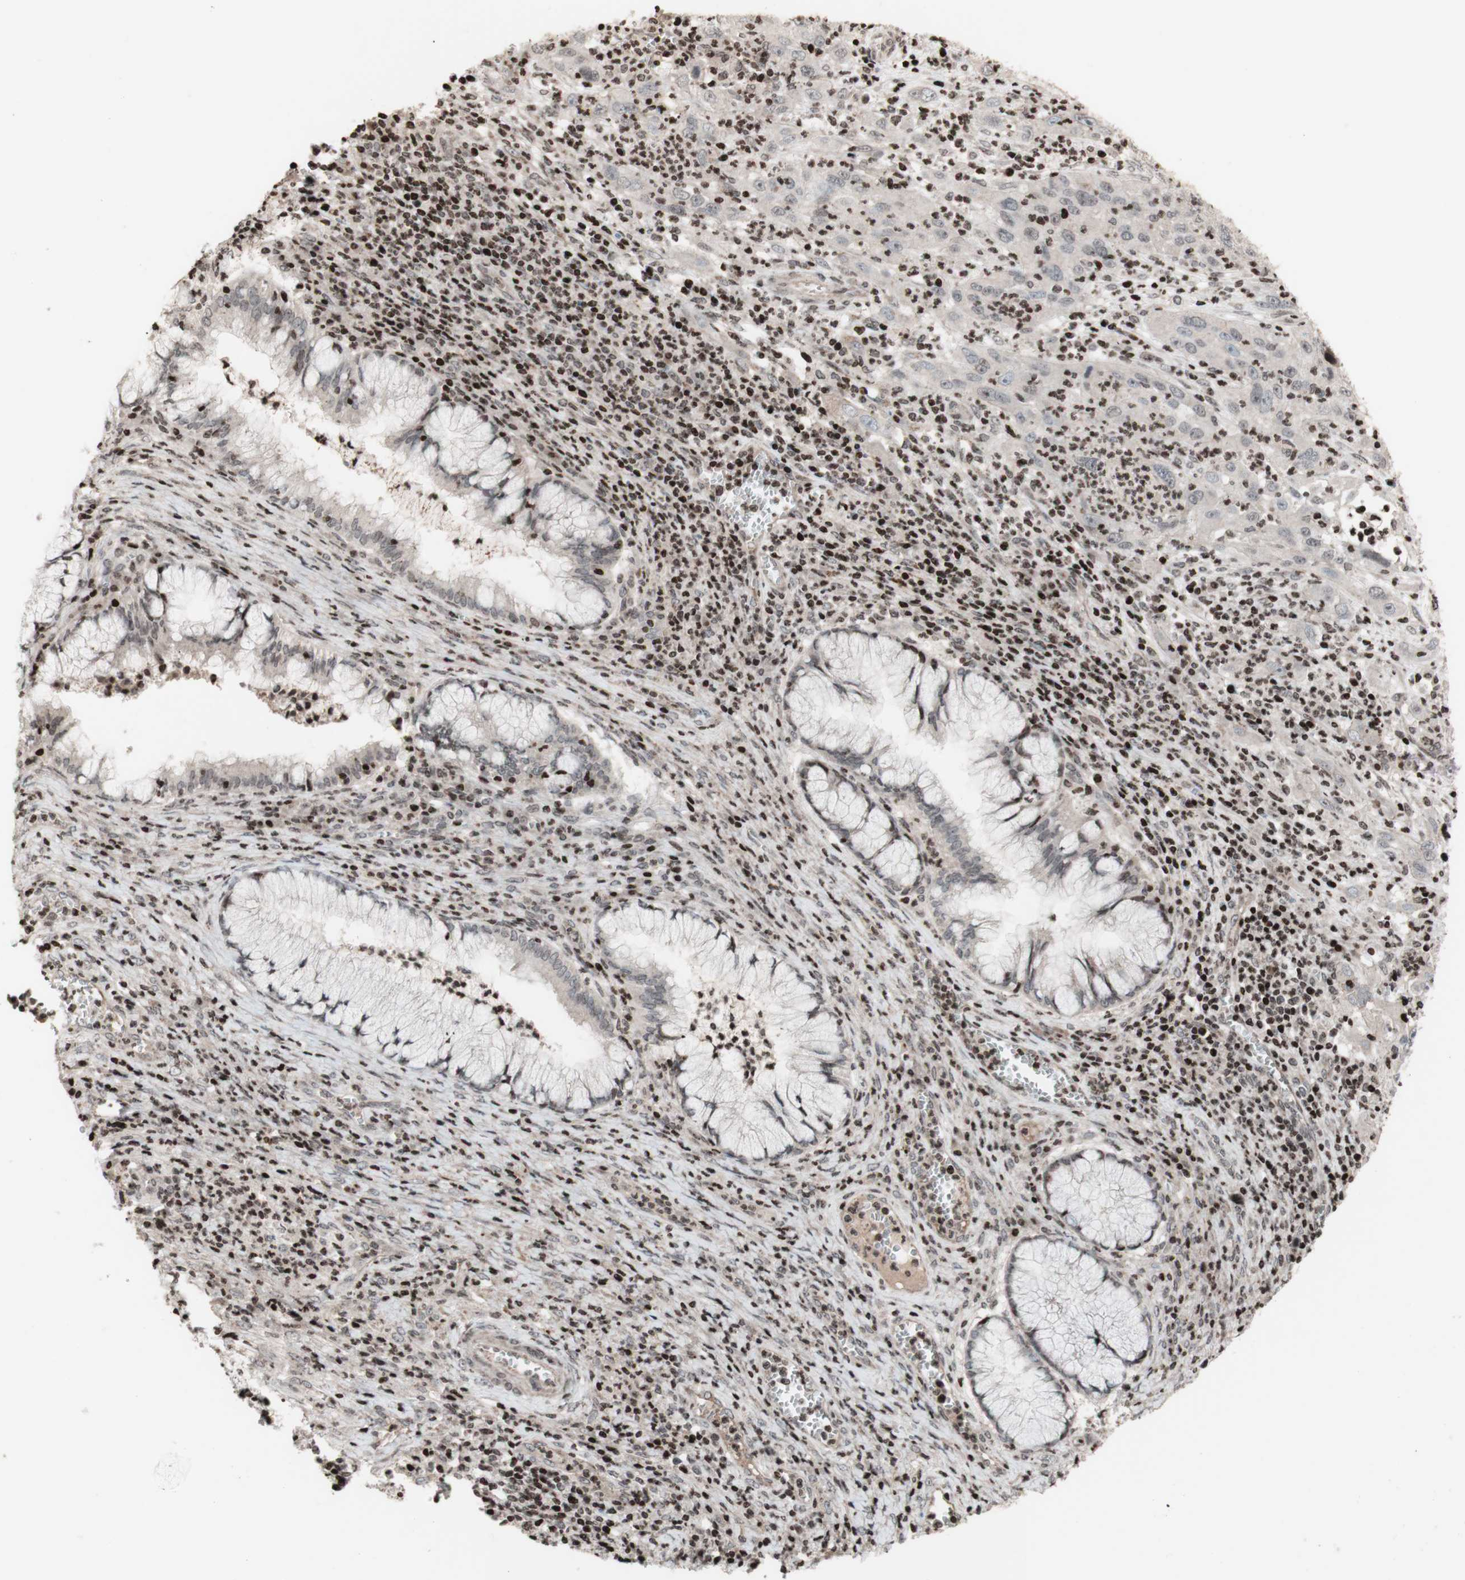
{"staining": {"intensity": "negative", "quantity": "none", "location": "none"}, "tissue": "cervical cancer", "cell_type": "Tumor cells", "image_type": "cancer", "snomed": [{"axis": "morphology", "description": "Squamous cell carcinoma, NOS"}, {"axis": "topography", "description": "Cervix"}], "caption": "Immunohistochemistry photomicrograph of neoplastic tissue: human cervical cancer (squamous cell carcinoma) stained with DAB shows no significant protein staining in tumor cells. The staining is performed using DAB brown chromogen with nuclei counter-stained in using hematoxylin.", "gene": "POLA1", "patient": {"sex": "female", "age": 32}}